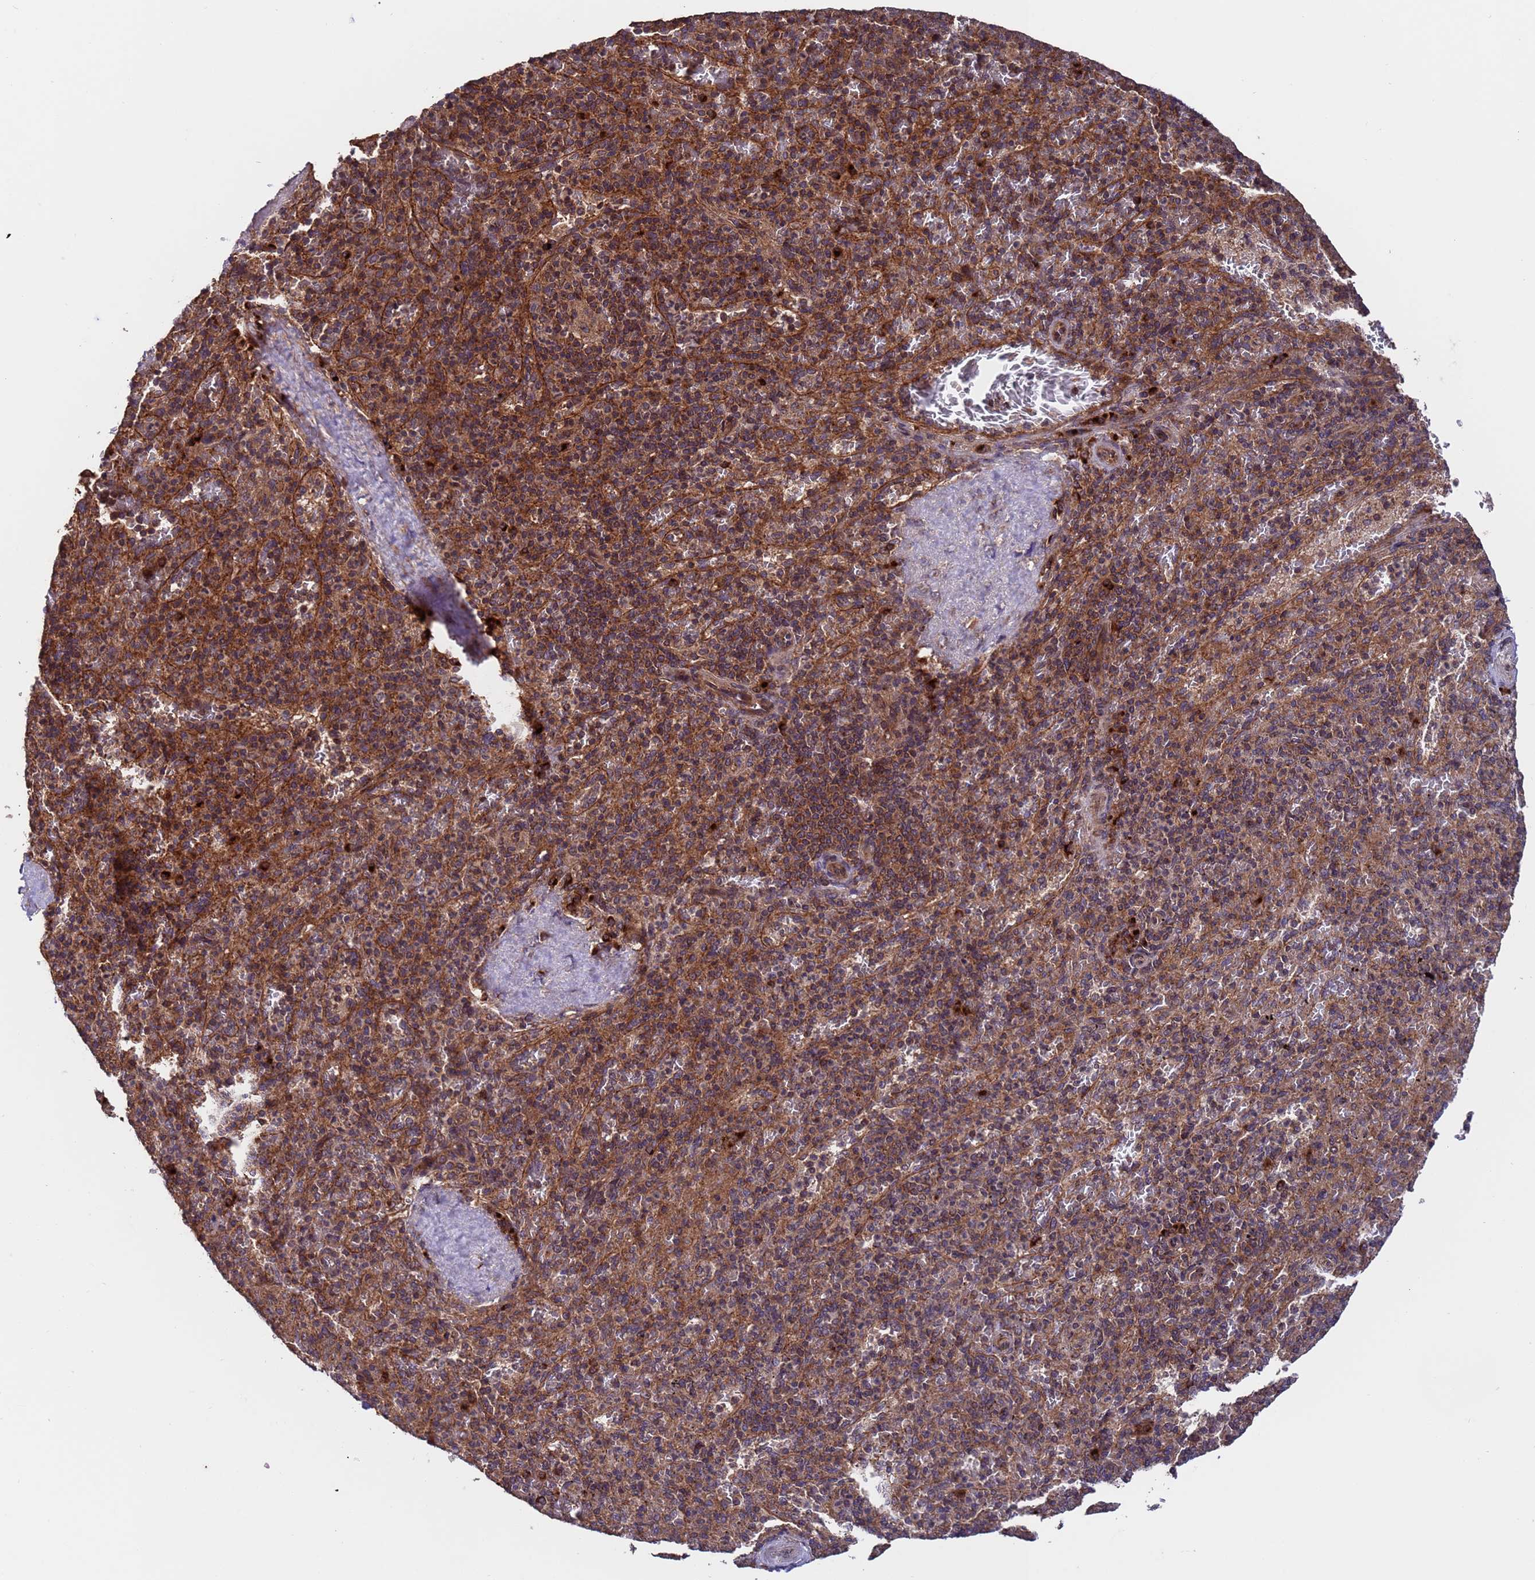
{"staining": {"intensity": "moderate", "quantity": "25%-75%", "location": "cytoplasmic/membranous"}, "tissue": "spleen", "cell_type": "Cells in red pulp", "image_type": "normal", "snomed": [{"axis": "morphology", "description": "Normal tissue, NOS"}, {"axis": "topography", "description": "Spleen"}], "caption": "Cells in red pulp demonstrate moderate cytoplasmic/membranous positivity in approximately 25%-75% of cells in unremarkable spleen. (brown staining indicates protein expression, while blue staining denotes nuclei).", "gene": "TSR3", "patient": {"sex": "male", "age": 82}}